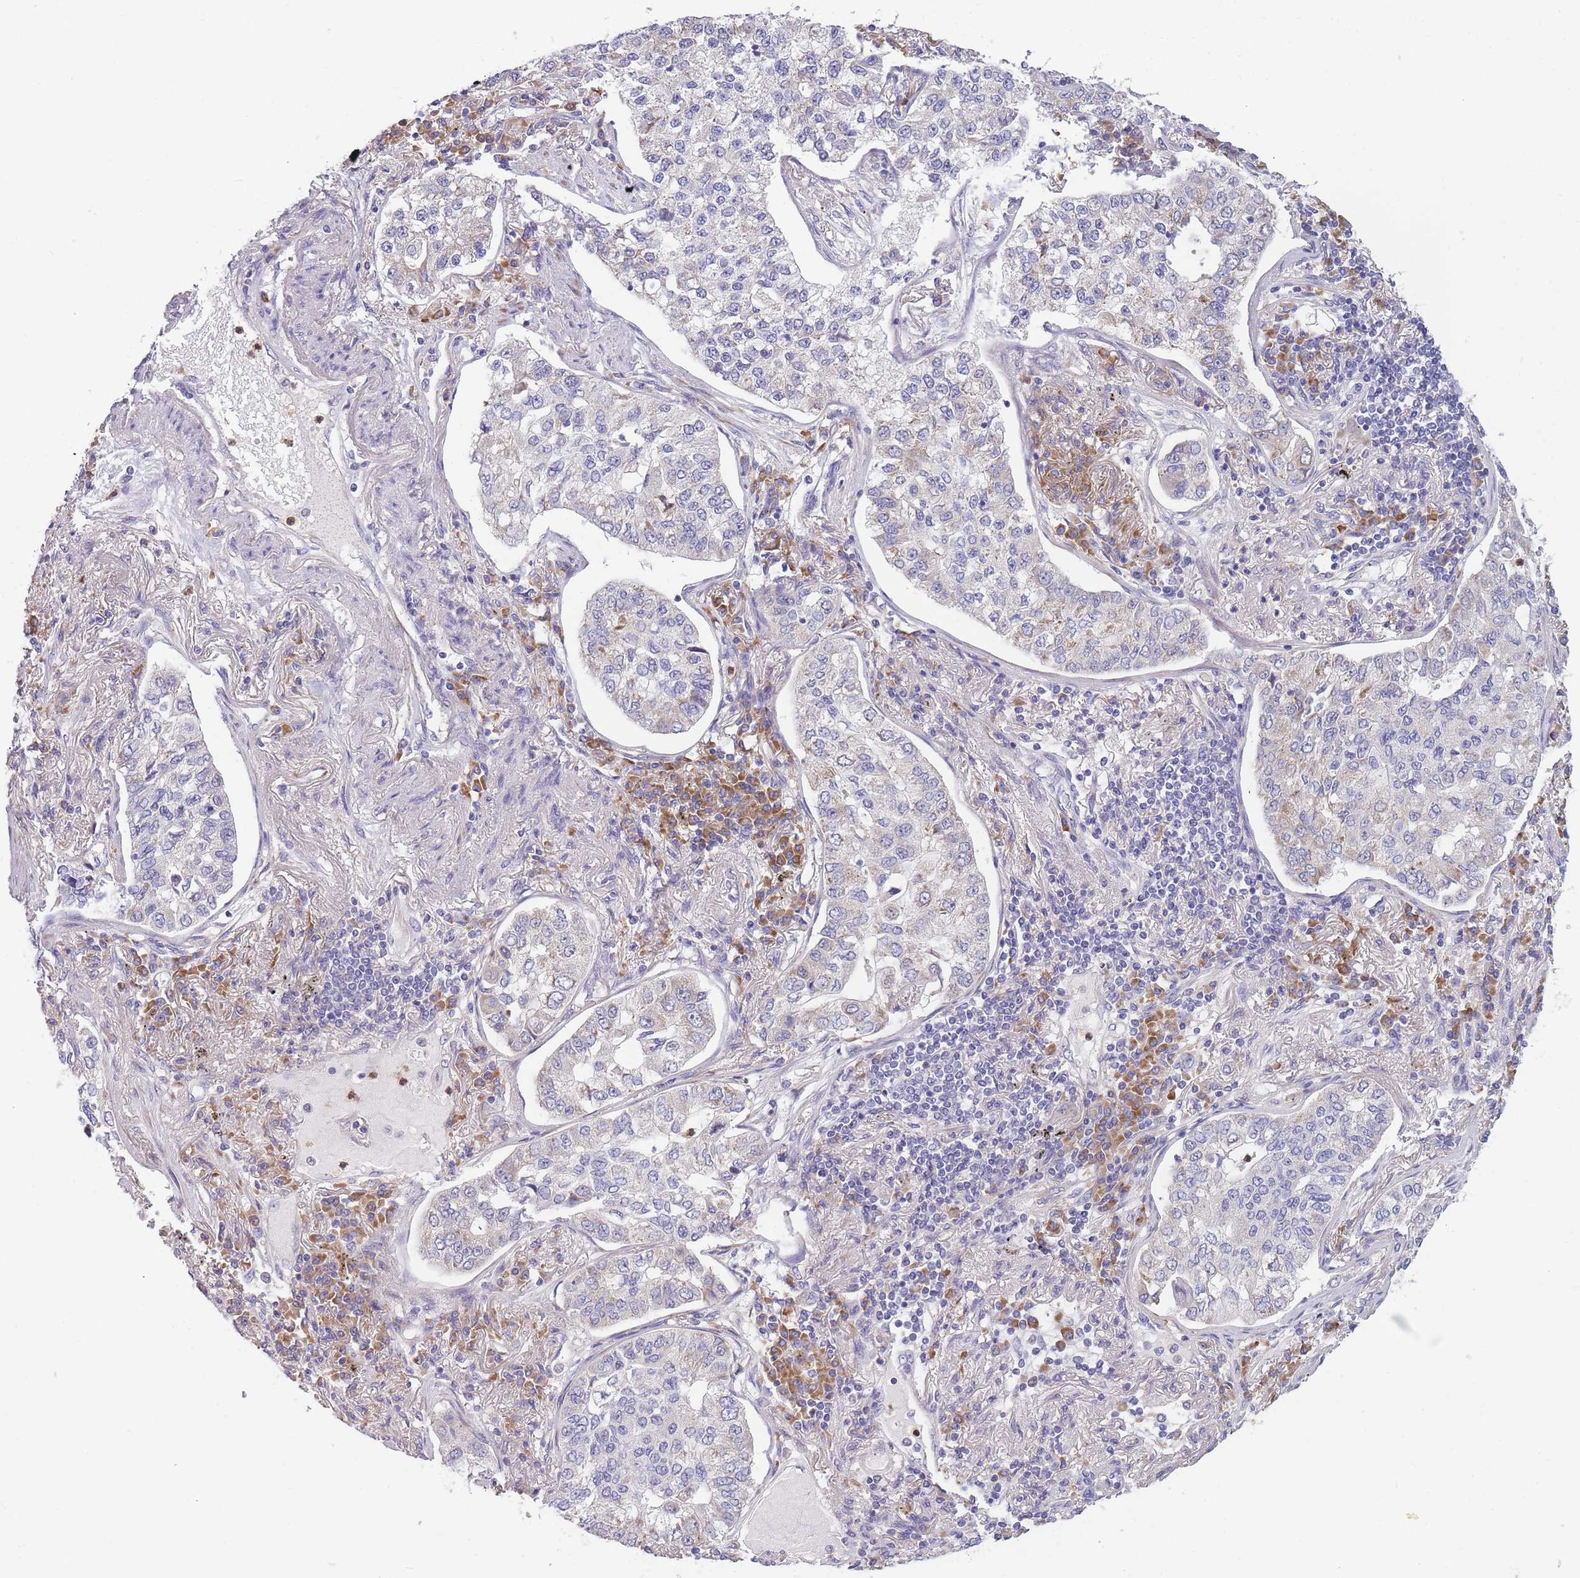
{"staining": {"intensity": "weak", "quantity": "<25%", "location": "cytoplasmic/membranous"}, "tissue": "lung cancer", "cell_type": "Tumor cells", "image_type": "cancer", "snomed": [{"axis": "morphology", "description": "Adenocarcinoma, NOS"}, {"axis": "topography", "description": "Lung"}], "caption": "Tumor cells show no significant expression in lung adenocarcinoma.", "gene": "NDUFAF6", "patient": {"sex": "male", "age": 49}}